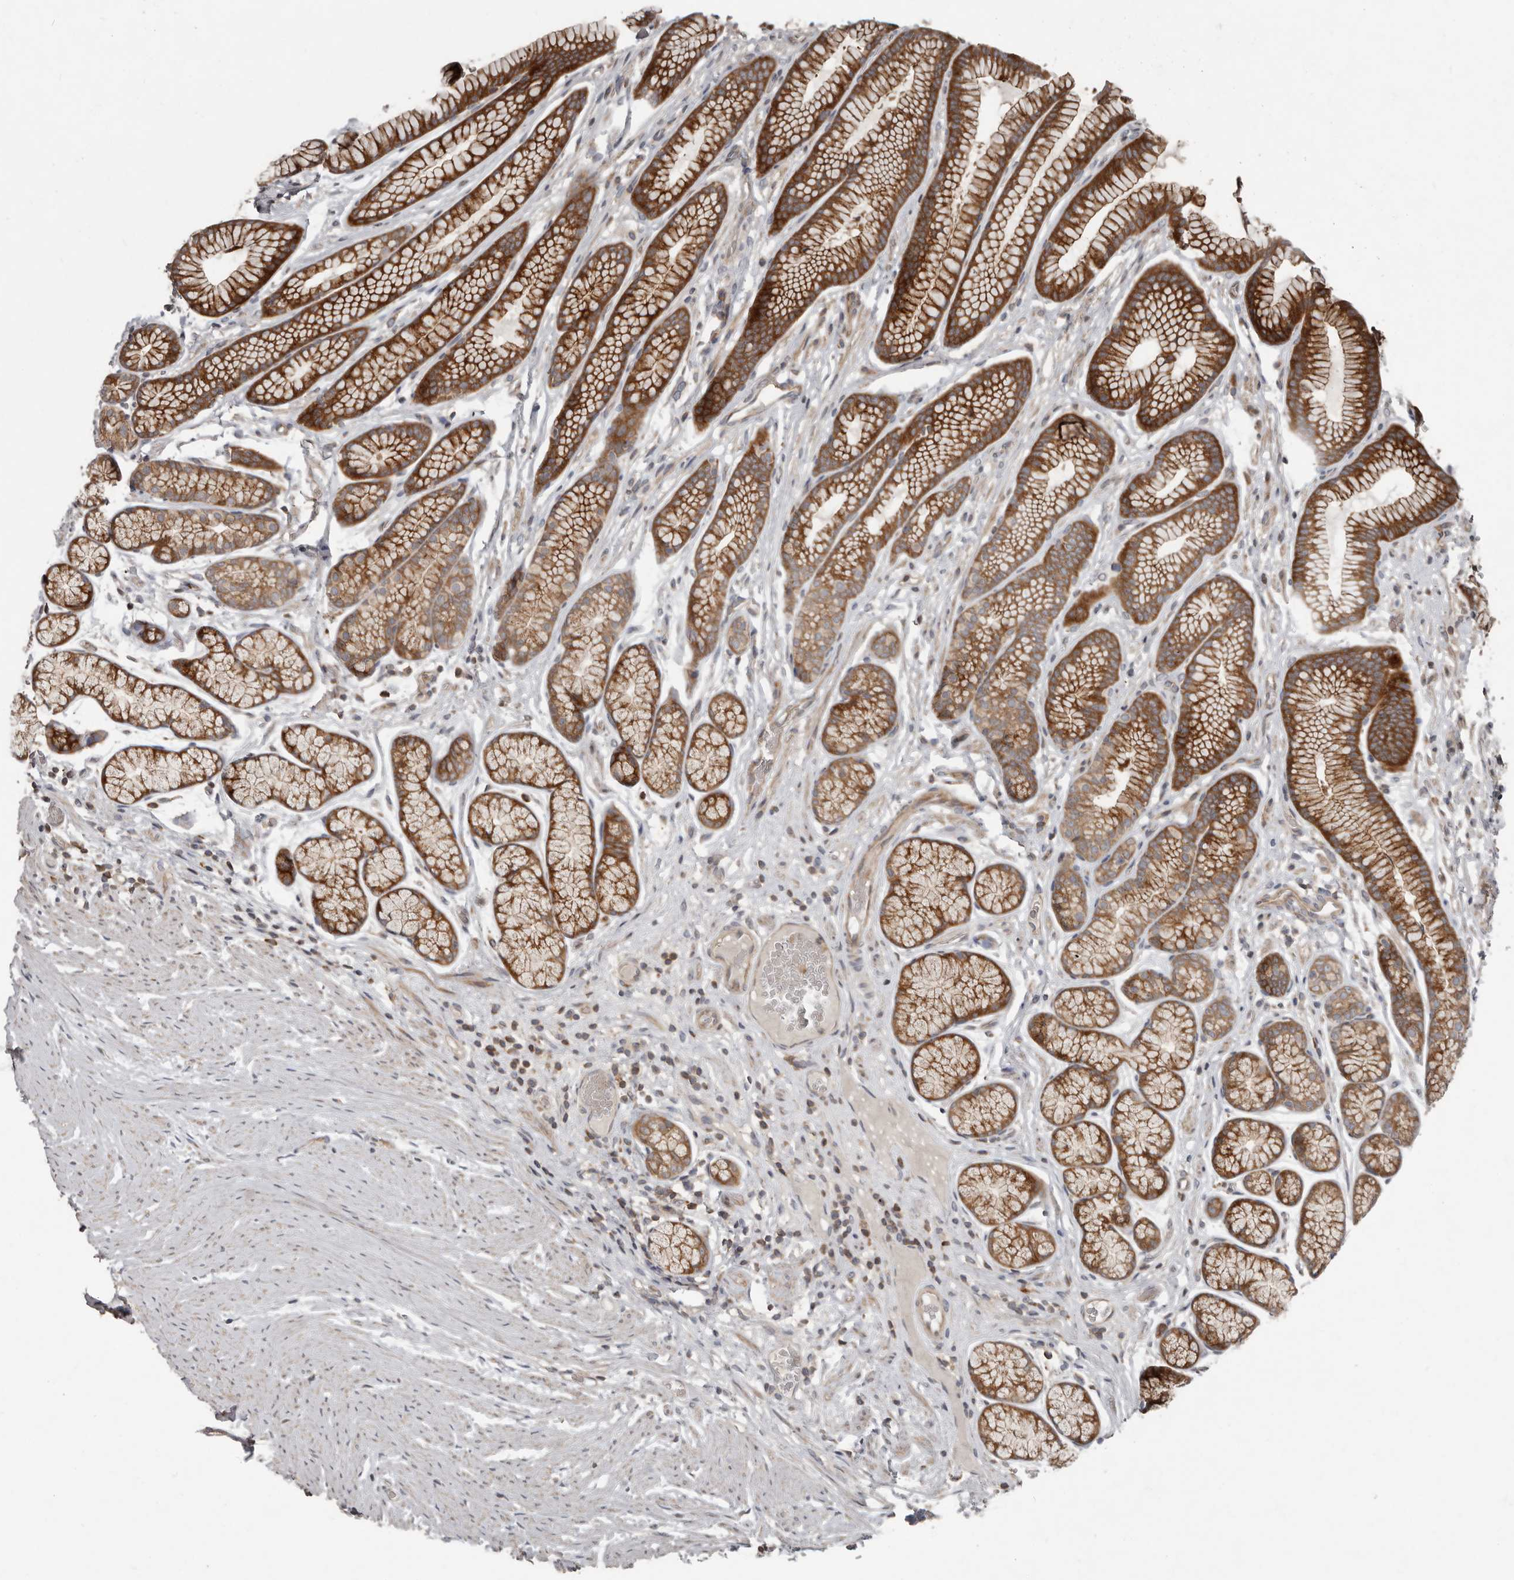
{"staining": {"intensity": "strong", "quantity": ">75%", "location": "cytoplasmic/membranous"}, "tissue": "stomach", "cell_type": "Glandular cells", "image_type": "normal", "snomed": [{"axis": "morphology", "description": "Normal tissue, NOS"}, {"axis": "topography", "description": "Stomach"}], "caption": "Immunohistochemical staining of benign human stomach reveals >75% levels of strong cytoplasmic/membranous protein positivity in about >75% of glandular cells. The protein of interest is shown in brown color, while the nuclei are stained blue.", "gene": "FBXO31", "patient": {"sex": "male", "age": 42}}